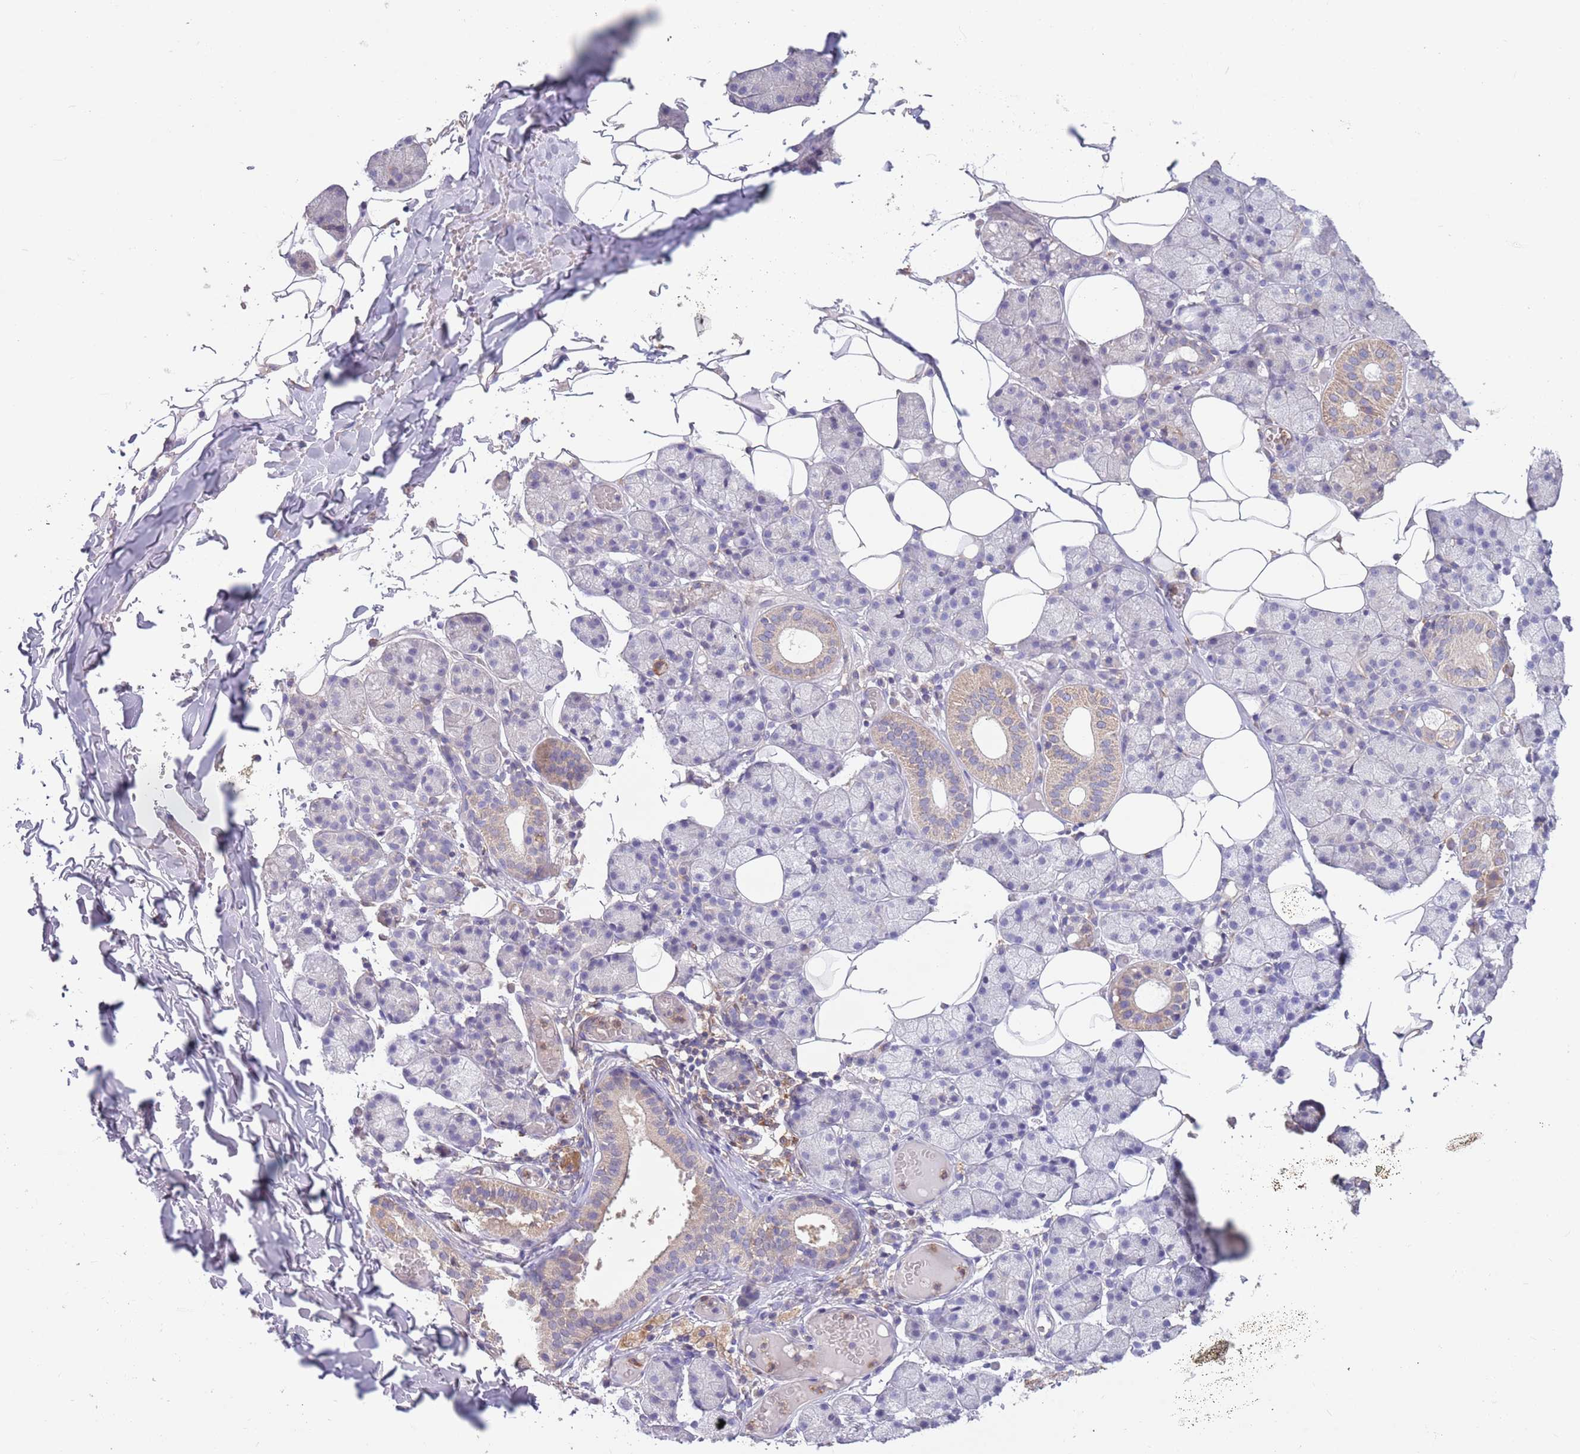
{"staining": {"intensity": "moderate", "quantity": "<25%", "location": "cytoplasmic/membranous"}, "tissue": "salivary gland", "cell_type": "Glandular cells", "image_type": "normal", "snomed": [{"axis": "morphology", "description": "Normal tissue, NOS"}, {"axis": "topography", "description": "Salivary gland"}], "caption": "This is an image of immunohistochemistry (IHC) staining of normal salivary gland, which shows moderate positivity in the cytoplasmic/membranous of glandular cells.", "gene": "DDT", "patient": {"sex": "female", "age": 33}}